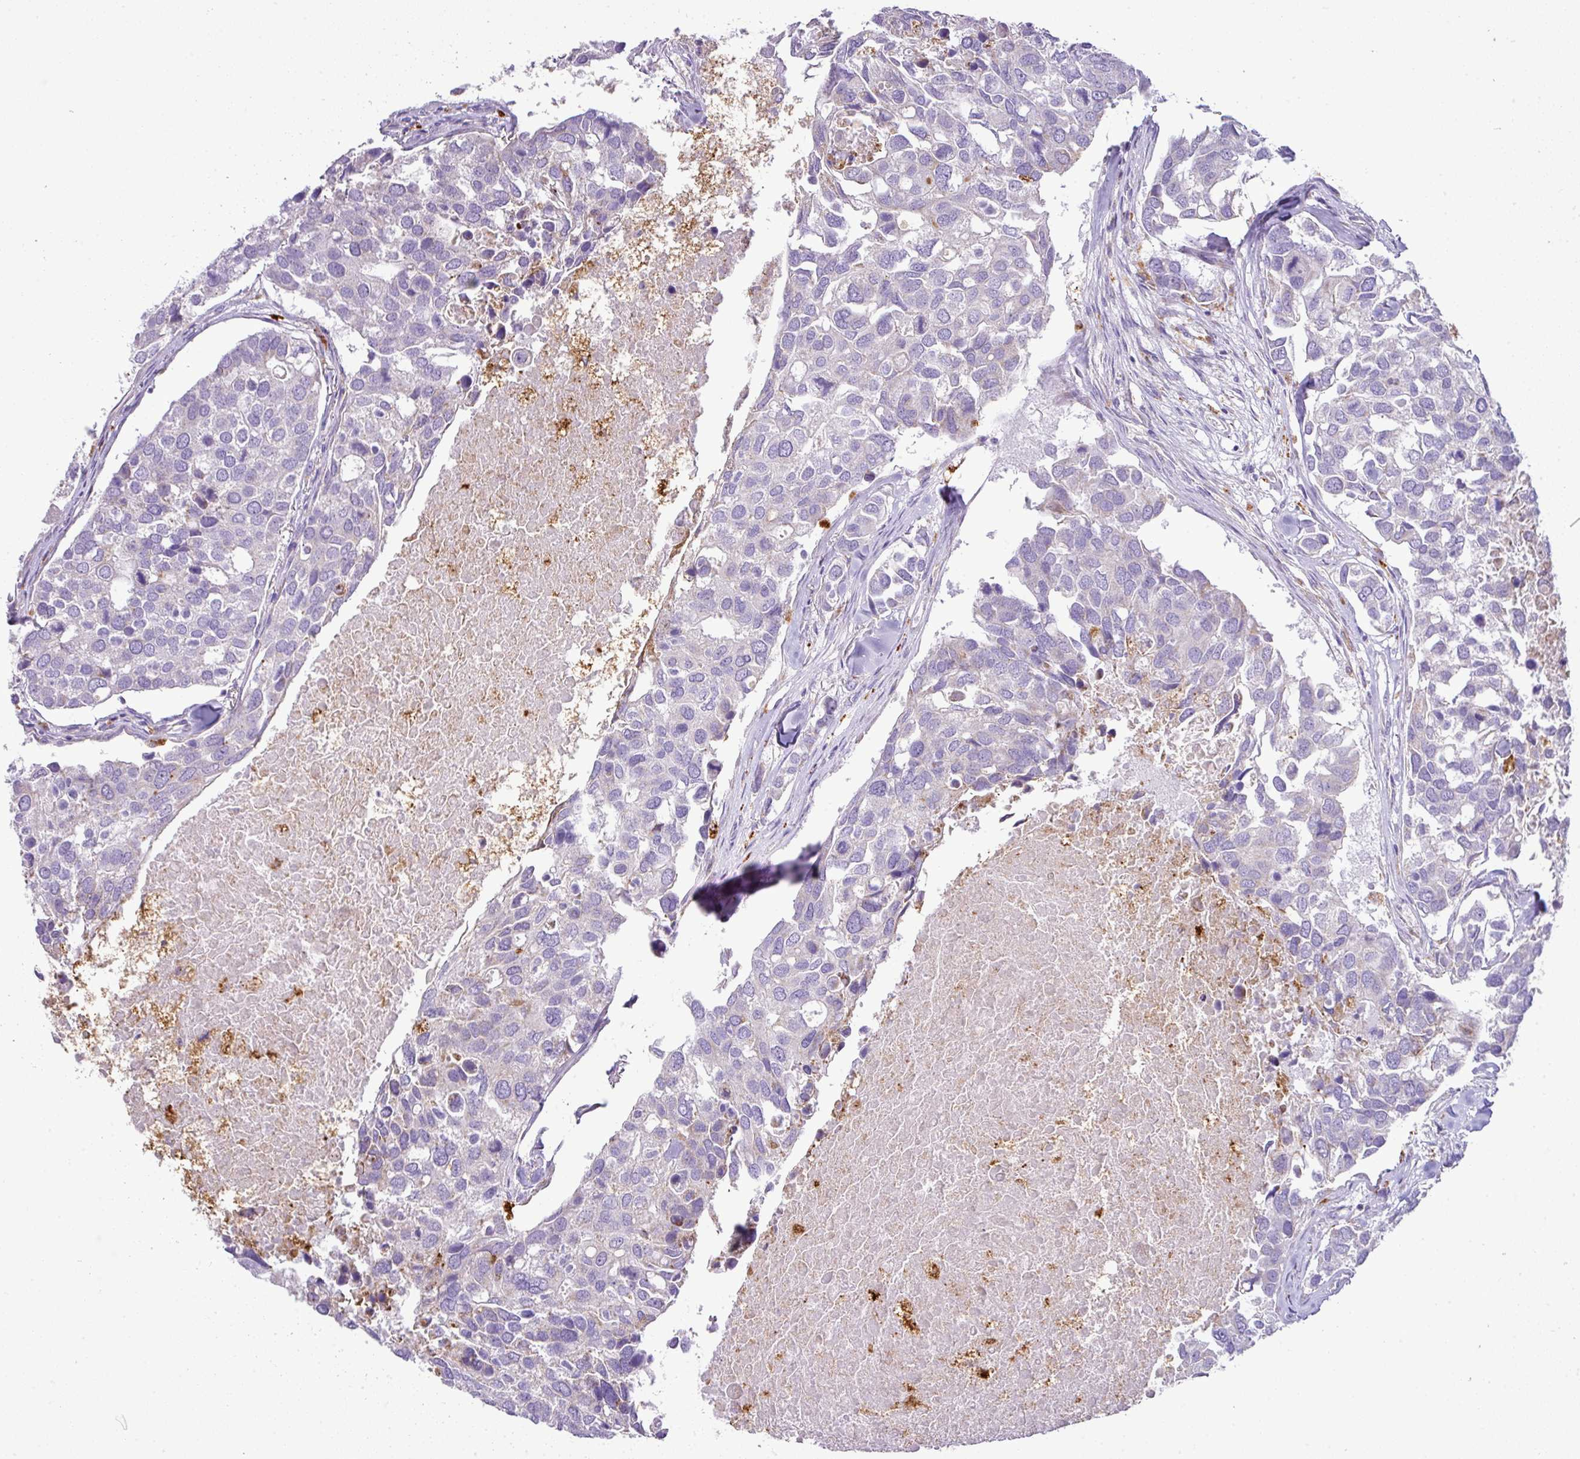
{"staining": {"intensity": "negative", "quantity": "none", "location": "none"}, "tissue": "breast cancer", "cell_type": "Tumor cells", "image_type": "cancer", "snomed": [{"axis": "morphology", "description": "Duct carcinoma"}, {"axis": "topography", "description": "Breast"}], "caption": "Micrograph shows no significant protein expression in tumor cells of intraductal carcinoma (breast).", "gene": "PGAP4", "patient": {"sex": "female", "age": 83}}